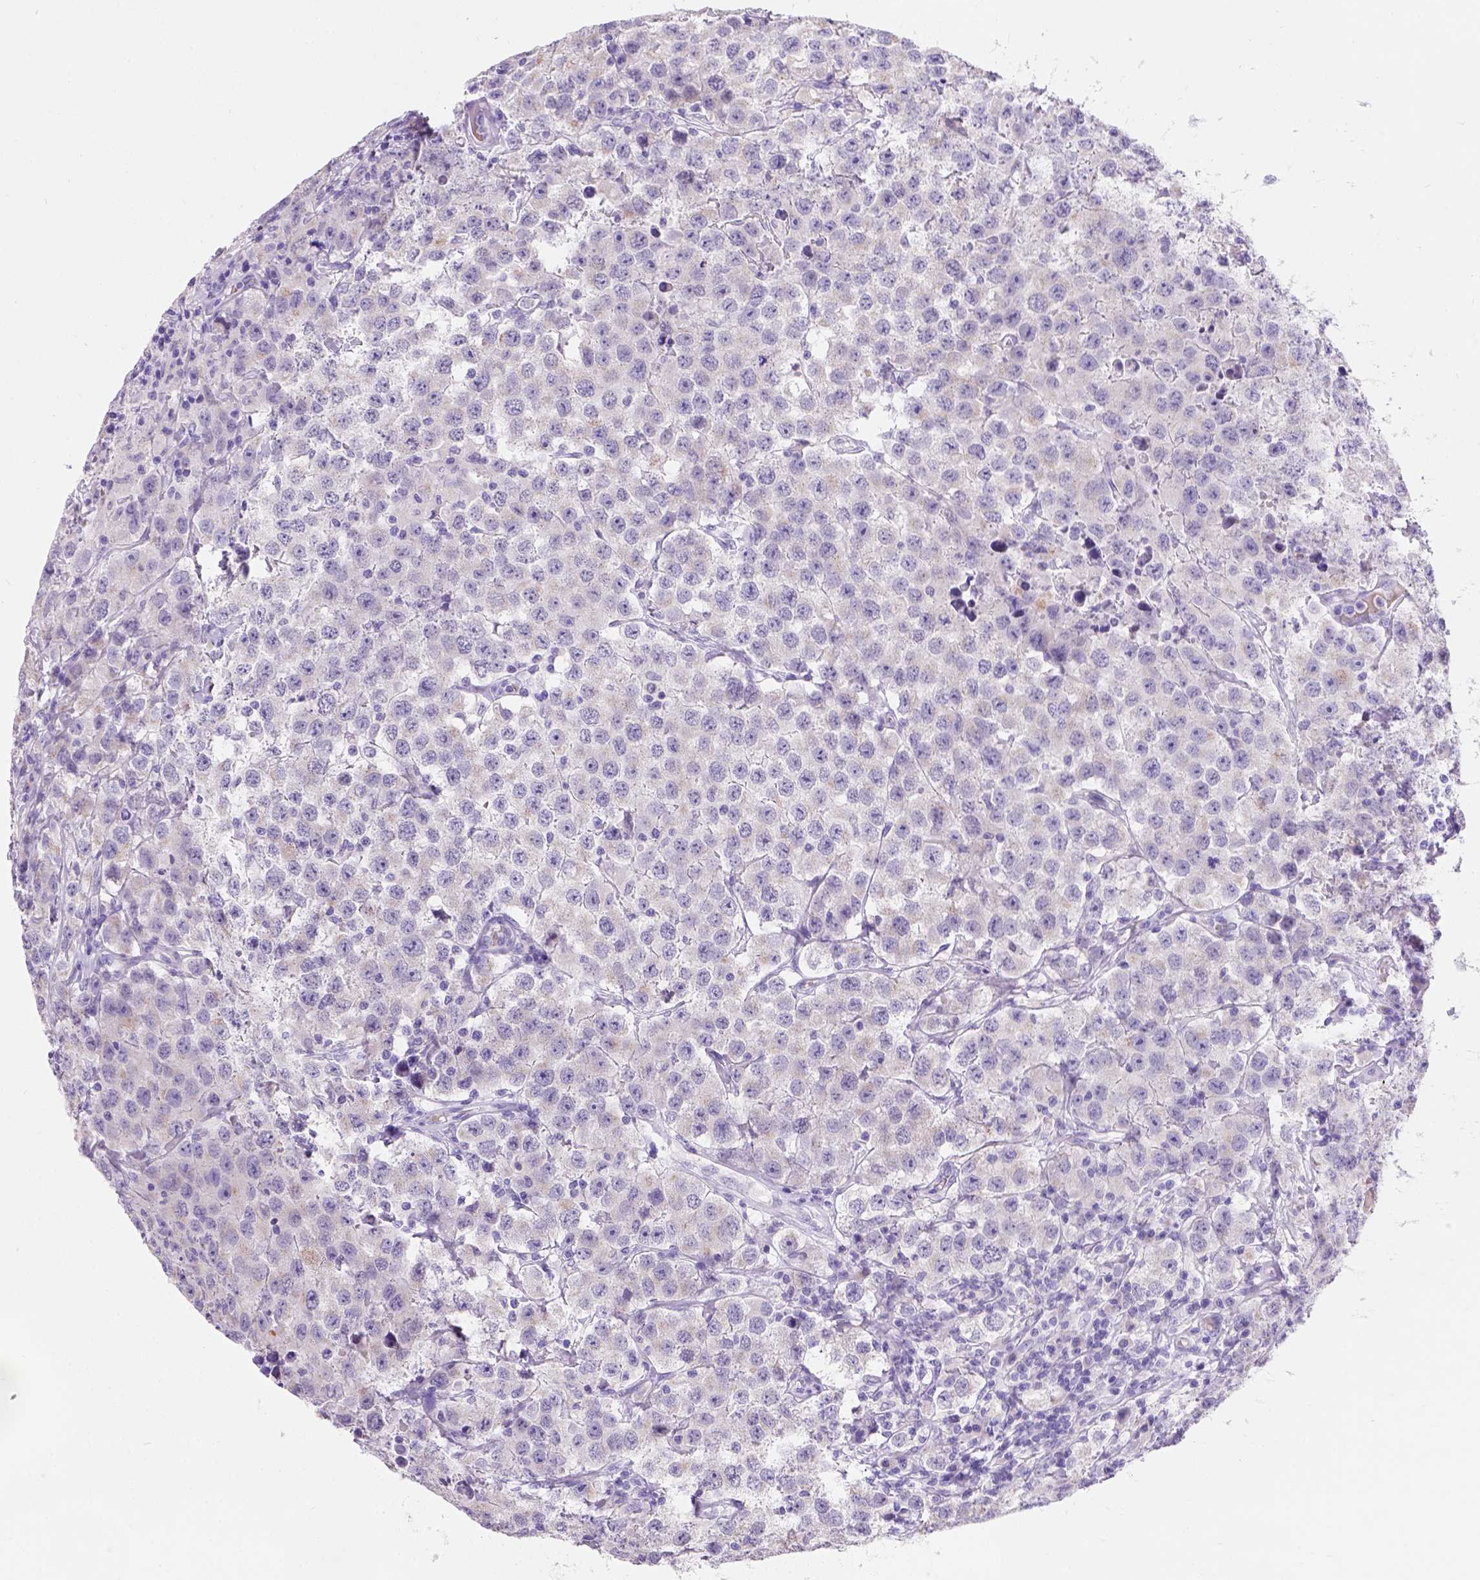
{"staining": {"intensity": "weak", "quantity": "25%-75%", "location": "cytoplasmic/membranous"}, "tissue": "testis cancer", "cell_type": "Tumor cells", "image_type": "cancer", "snomed": [{"axis": "morphology", "description": "Seminoma, NOS"}, {"axis": "topography", "description": "Testis"}], "caption": "DAB (3,3'-diaminobenzidine) immunohistochemical staining of testis seminoma shows weak cytoplasmic/membranous protein staining in approximately 25%-75% of tumor cells.", "gene": "PHF7", "patient": {"sex": "male", "age": 52}}